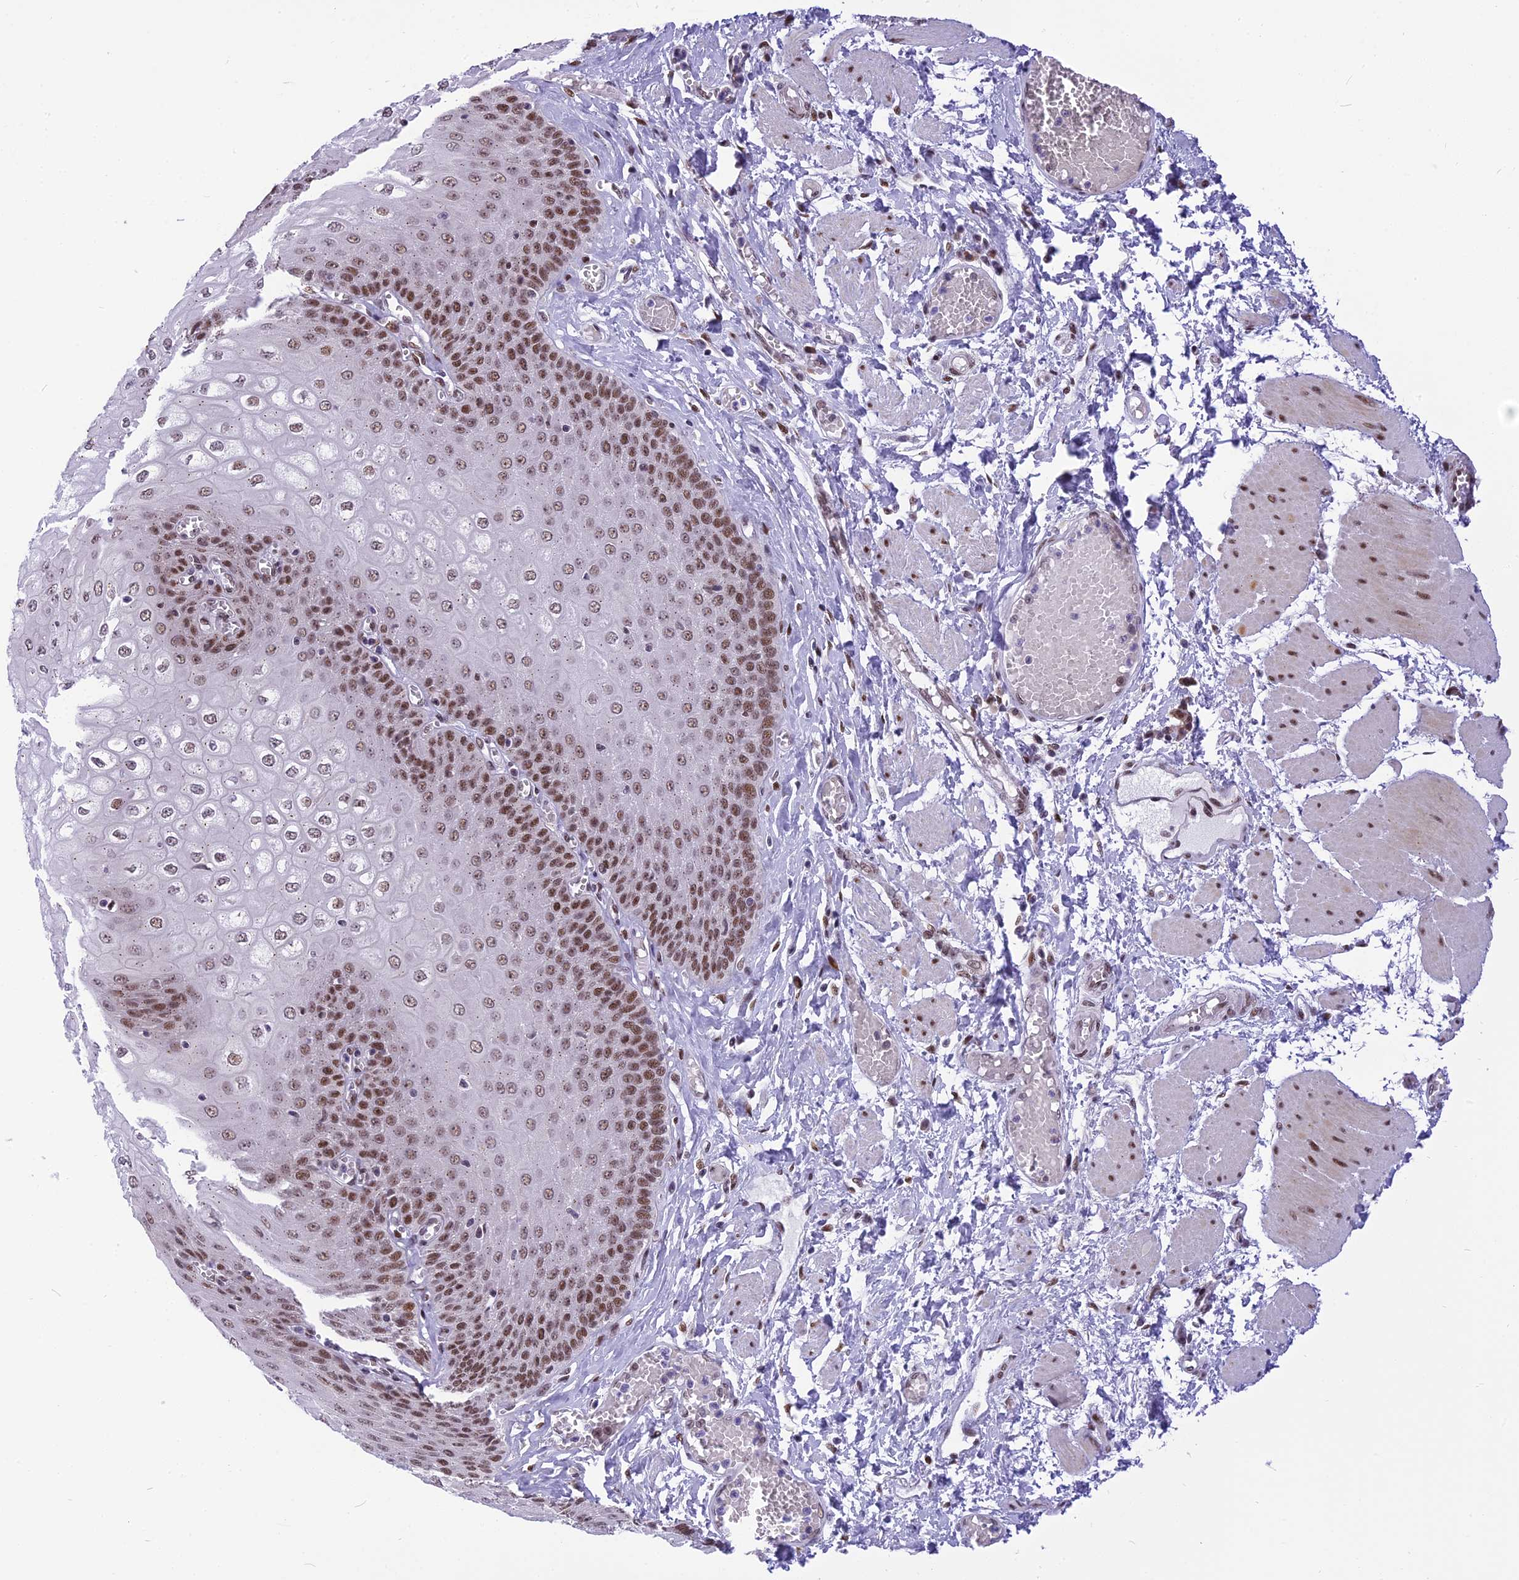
{"staining": {"intensity": "moderate", "quantity": "25%-75%", "location": "nuclear"}, "tissue": "esophagus", "cell_type": "Squamous epithelial cells", "image_type": "normal", "snomed": [{"axis": "morphology", "description": "Normal tissue, NOS"}, {"axis": "topography", "description": "Esophagus"}], "caption": "Esophagus stained with DAB immunohistochemistry (IHC) shows medium levels of moderate nuclear staining in approximately 25%-75% of squamous epithelial cells.", "gene": "IRF2BP1", "patient": {"sex": "male", "age": 60}}